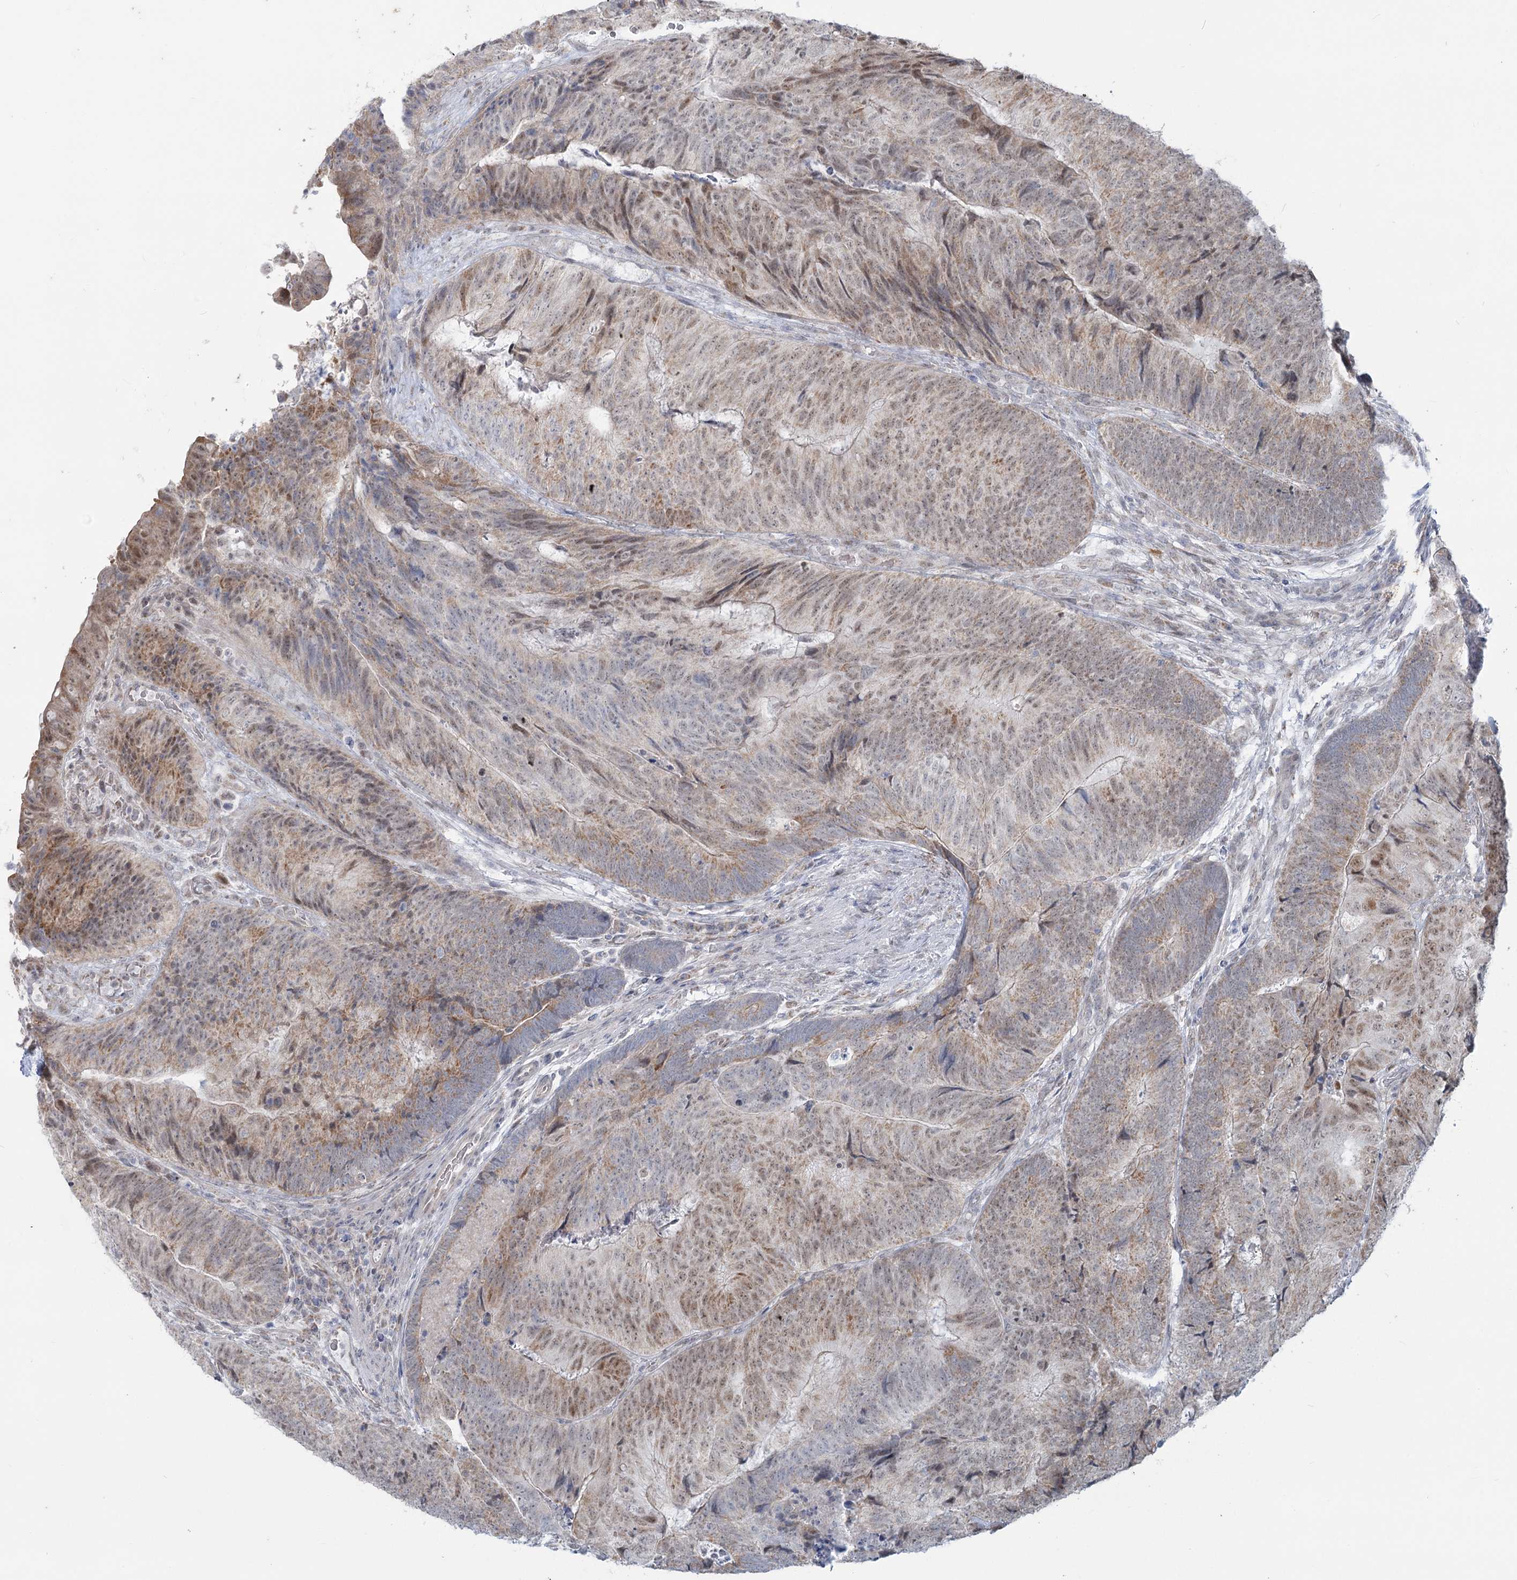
{"staining": {"intensity": "weak", "quantity": "25%-75%", "location": "cytoplasmic/membranous,nuclear"}, "tissue": "colorectal cancer", "cell_type": "Tumor cells", "image_type": "cancer", "snomed": [{"axis": "morphology", "description": "Adenocarcinoma, NOS"}, {"axis": "topography", "description": "Colon"}], "caption": "Protein staining shows weak cytoplasmic/membranous and nuclear staining in approximately 25%-75% of tumor cells in colorectal cancer. (IHC, brightfield microscopy, high magnification).", "gene": "MTG1", "patient": {"sex": "female", "age": 67}}